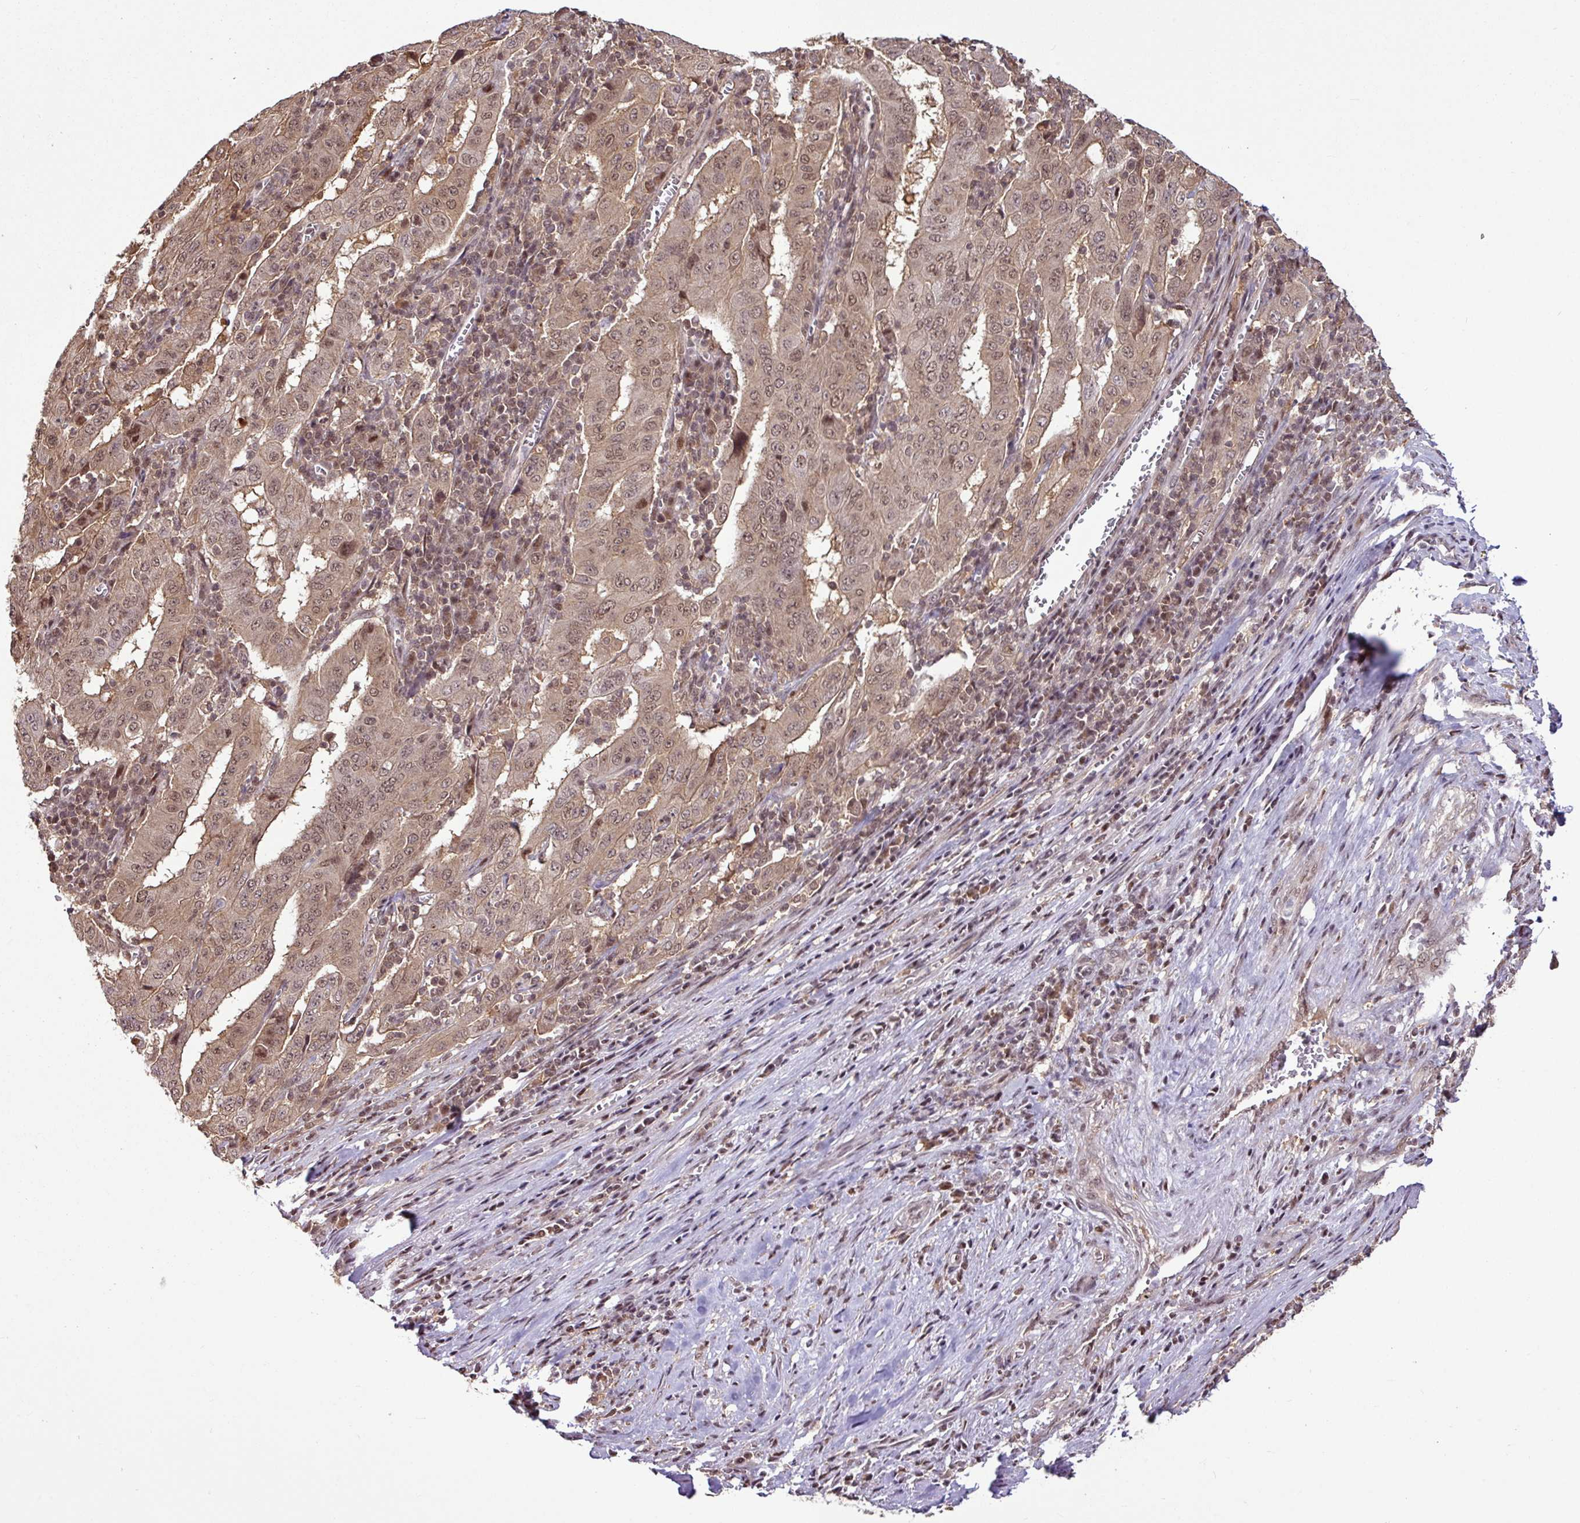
{"staining": {"intensity": "moderate", "quantity": ">75%", "location": "cytoplasmic/membranous,nuclear"}, "tissue": "pancreatic cancer", "cell_type": "Tumor cells", "image_type": "cancer", "snomed": [{"axis": "morphology", "description": "Adenocarcinoma, NOS"}, {"axis": "topography", "description": "Pancreas"}], "caption": "Pancreatic cancer stained with immunohistochemistry shows moderate cytoplasmic/membranous and nuclear positivity in approximately >75% of tumor cells. (DAB IHC with brightfield microscopy, high magnification).", "gene": "ITPKC", "patient": {"sex": "male", "age": 63}}